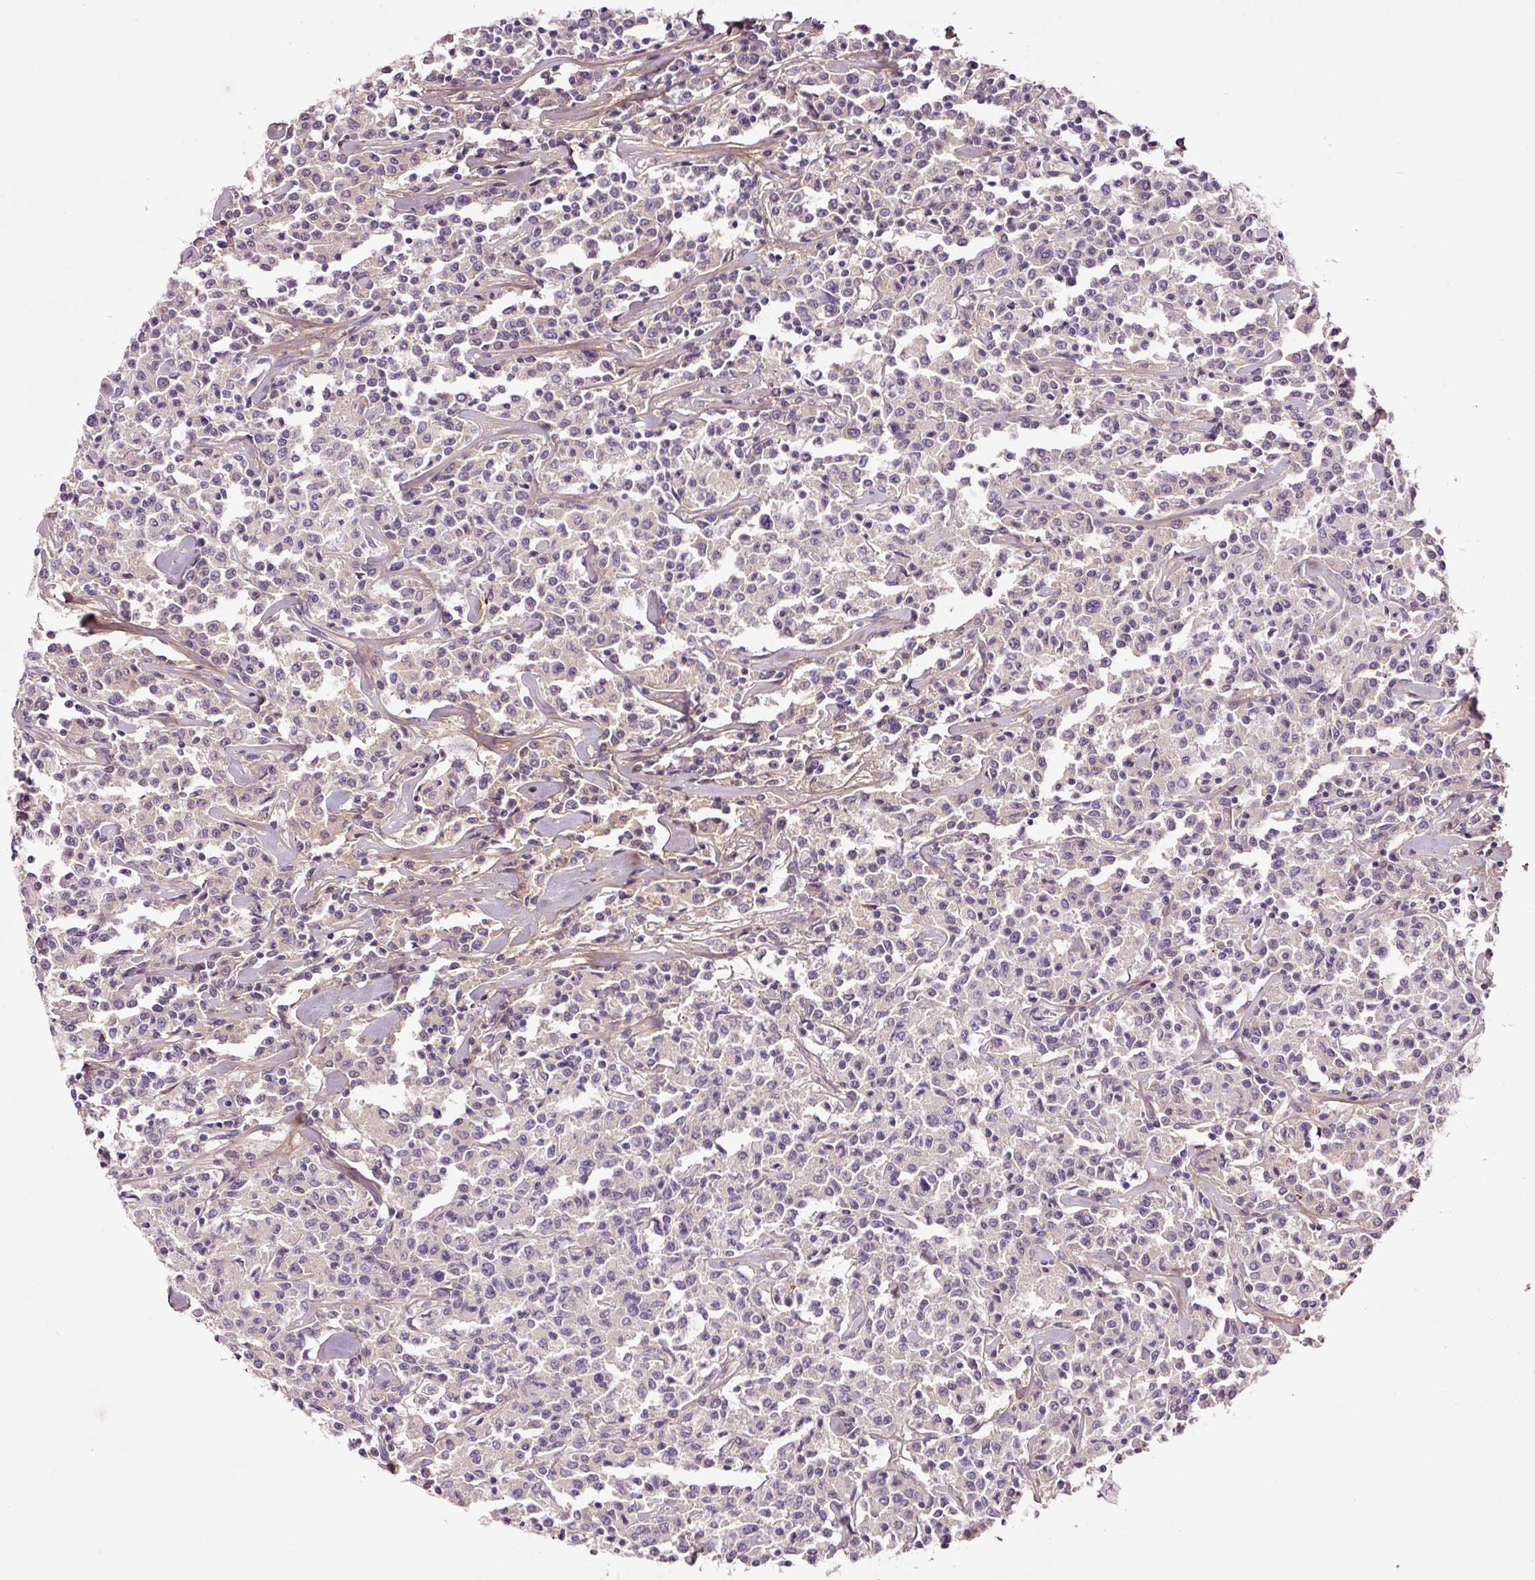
{"staining": {"intensity": "negative", "quantity": "none", "location": "none"}, "tissue": "lymphoma", "cell_type": "Tumor cells", "image_type": "cancer", "snomed": [{"axis": "morphology", "description": "Malignant lymphoma, non-Hodgkin's type, Low grade"}, {"axis": "topography", "description": "Small intestine"}], "caption": "IHC image of neoplastic tissue: malignant lymphoma, non-Hodgkin's type (low-grade) stained with DAB reveals no significant protein expression in tumor cells. (DAB (3,3'-diaminobenzidine) immunohistochemistry (IHC) with hematoxylin counter stain).", "gene": "SOS2", "patient": {"sex": "female", "age": 59}}